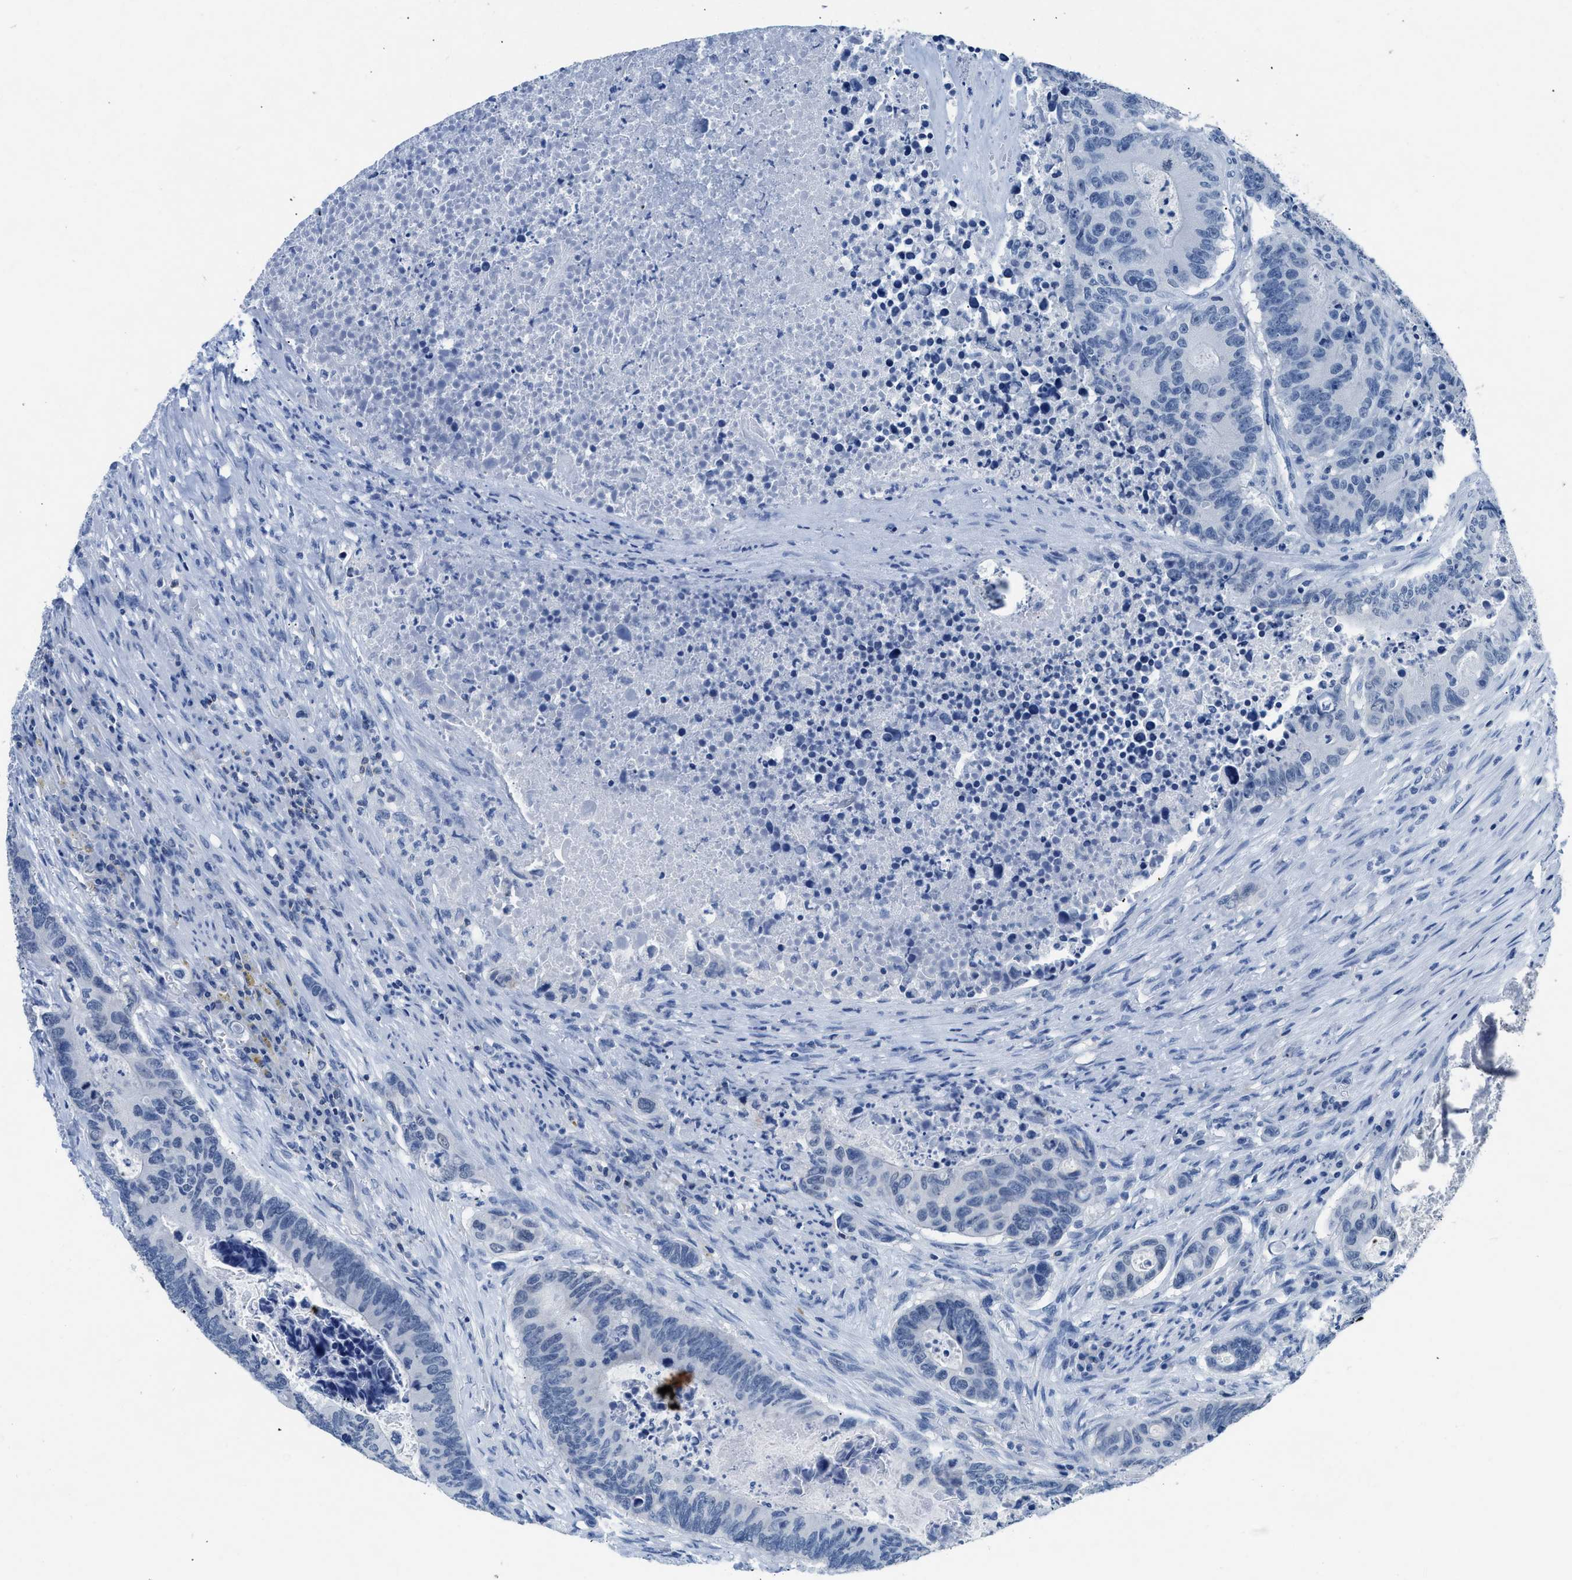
{"staining": {"intensity": "negative", "quantity": "none", "location": "none"}, "tissue": "colorectal cancer", "cell_type": "Tumor cells", "image_type": "cancer", "snomed": [{"axis": "morphology", "description": "Adenocarcinoma, NOS"}, {"axis": "topography", "description": "Colon"}], "caption": "Adenocarcinoma (colorectal) was stained to show a protein in brown. There is no significant staining in tumor cells.", "gene": "NFATC2", "patient": {"sex": "male", "age": 87}}